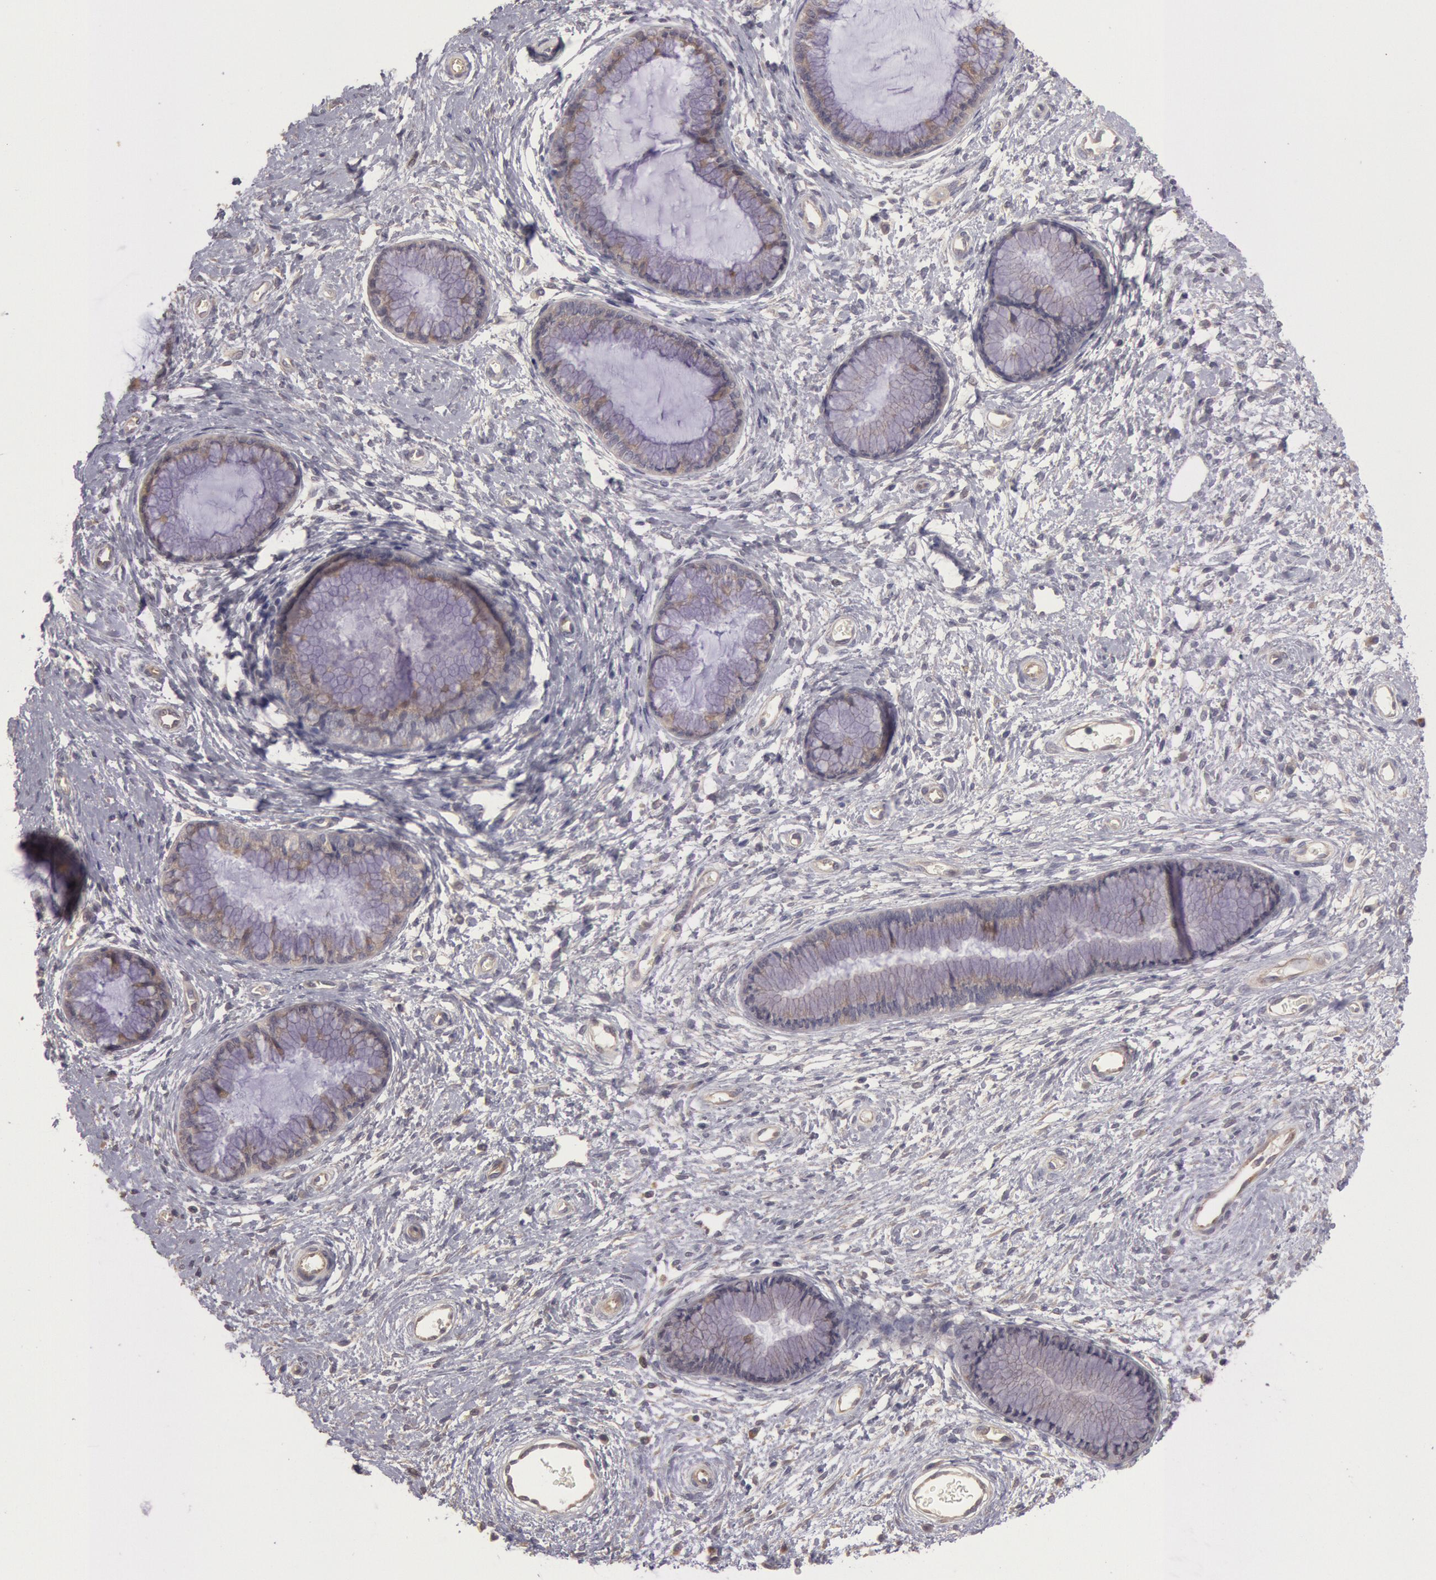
{"staining": {"intensity": "negative", "quantity": "none", "location": "none"}, "tissue": "cervix", "cell_type": "Glandular cells", "image_type": "normal", "snomed": [{"axis": "morphology", "description": "Normal tissue, NOS"}, {"axis": "topography", "description": "Cervix"}], "caption": "A histopathology image of cervix stained for a protein exhibits no brown staining in glandular cells.", "gene": "AMOTL1", "patient": {"sex": "female", "age": 27}}